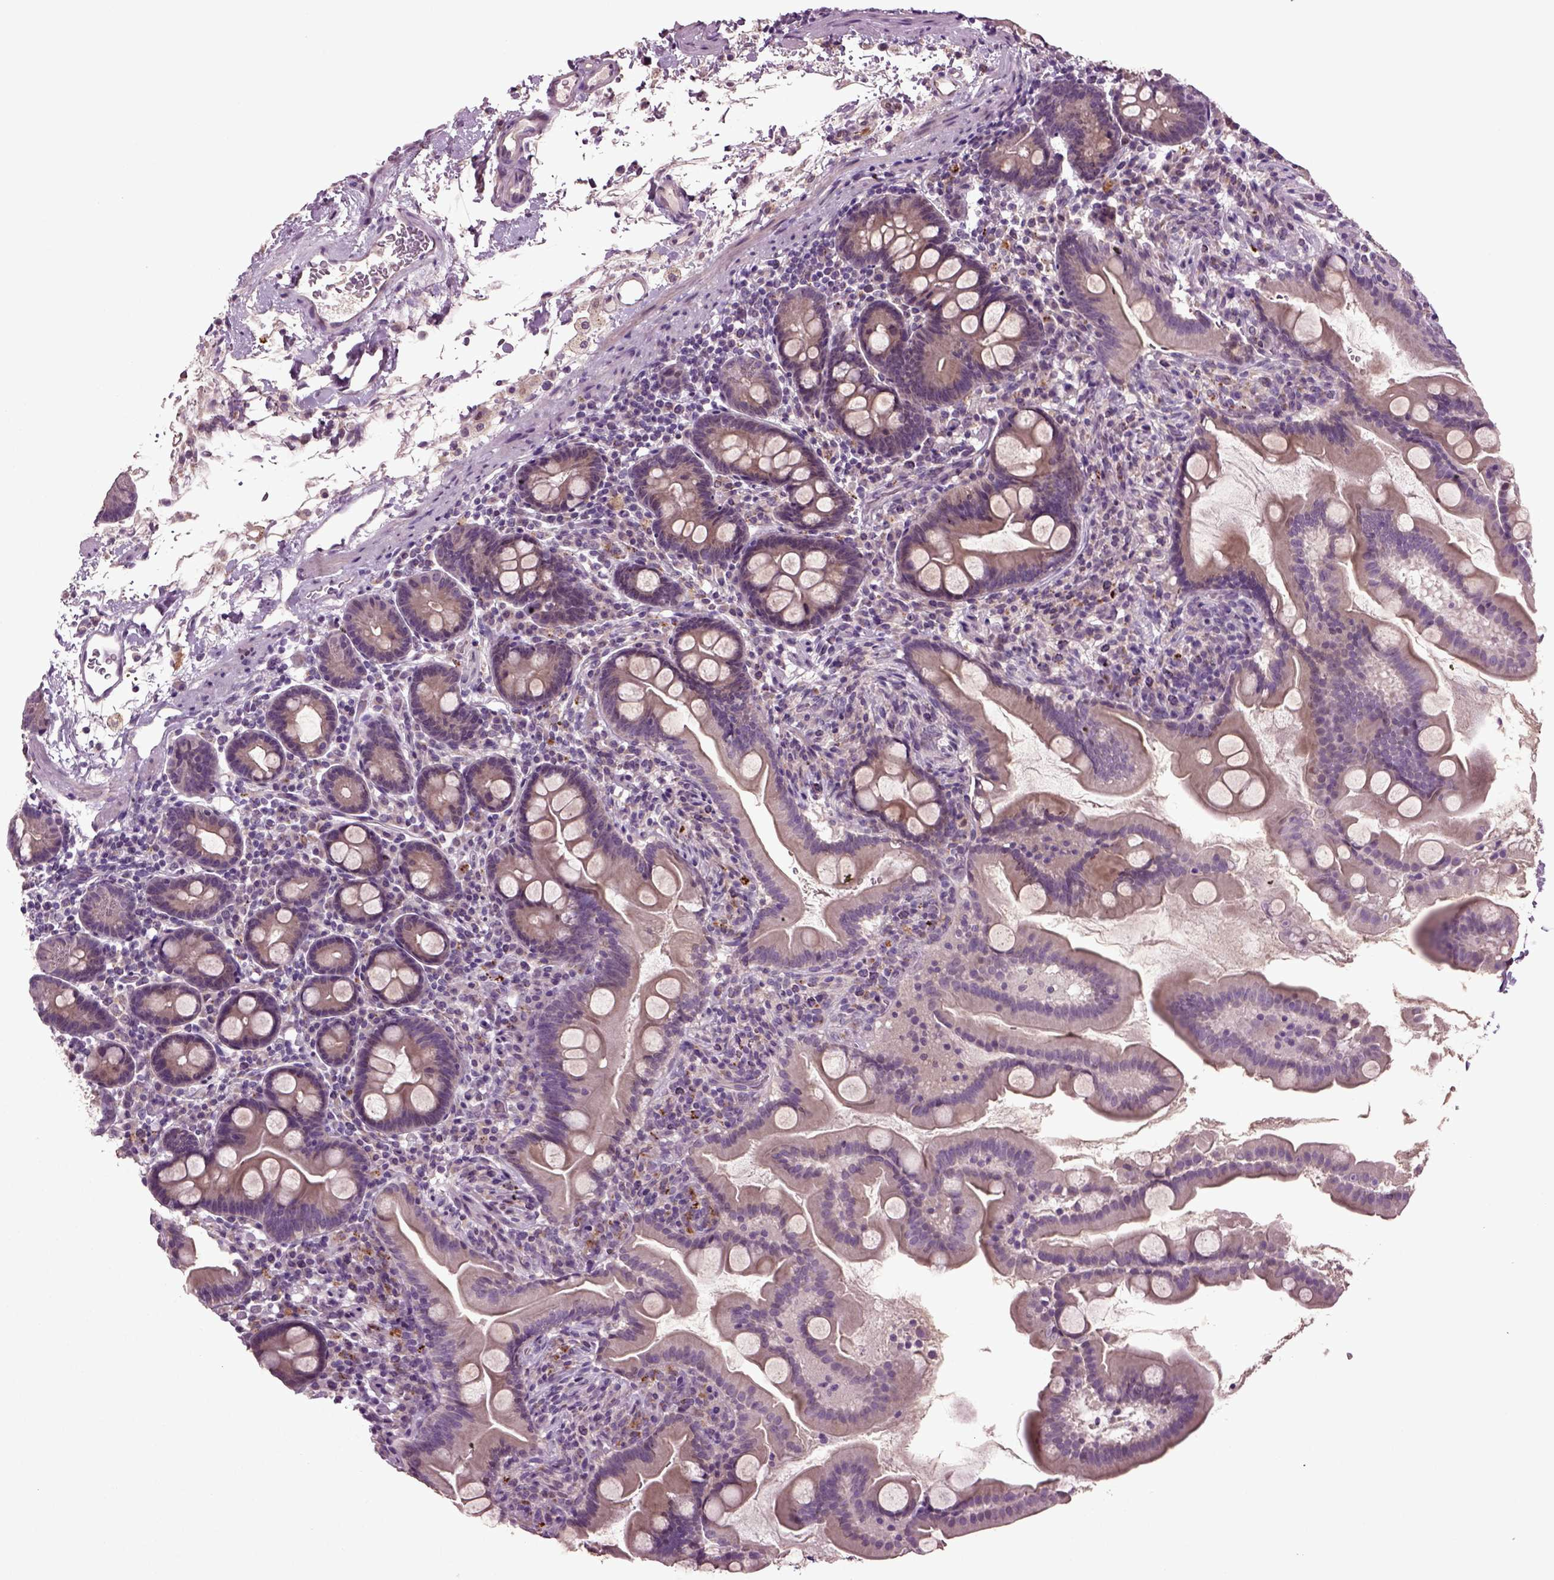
{"staining": {"intensity": "weak", "quantity": "25%-75%", "location": "cytoplasmic/membranous"}, "tissue": "small intestine", "cell_type": "Glandular cells", "image_type": "normal", "snomed": [{"axis": "morphology", "description": "Normal tissue, NOS"}, {"axis": "topography", "description": "Small intestine"}], "caption": "Human small intestine stained with a brown dye shows weak cytoplasmic/membranous positive positivity in about 25%-75% of glandular cells.", "gene": "SLC17A6", "patient": {"sex": "female", "age": 44}}